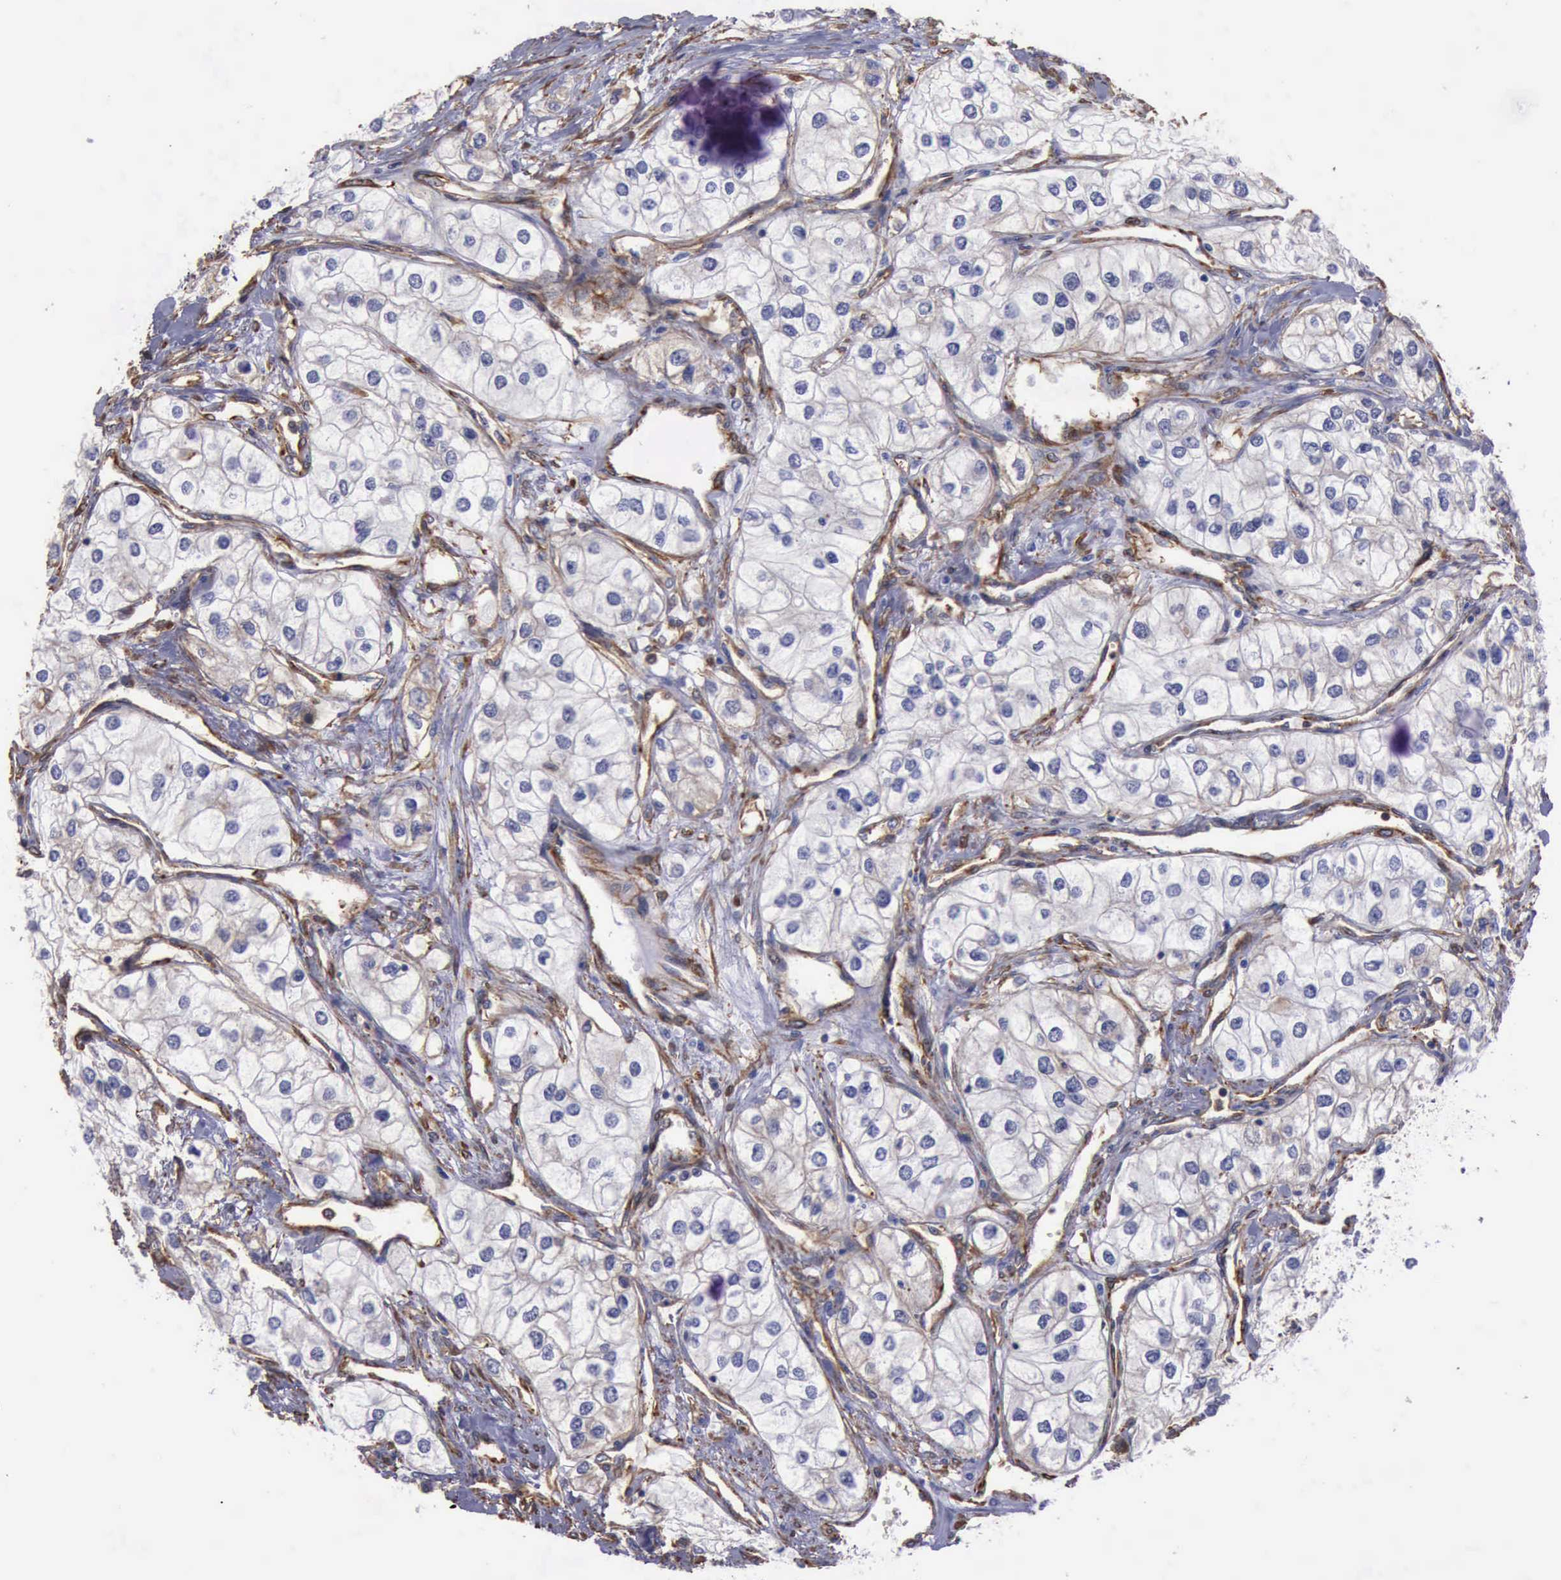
{"staining": {"intensity": "negative", "quantity": "none", "location": "none"}, "tissue": "renal cancer", "cell_type": "Tumor cells", "image_type": "cancer", "snomed": [{"axis": "morphology", "description": "Adenocarcinoma, NOS"}, {"axis": "topography", "description": "Kidney"}], "caption": "This is an IHC micrograph of adenocarcinoma (renal). There is no expression in tumor cells.", "gene": "FLNA", "patient": {"sex": "male", "age": 57}}